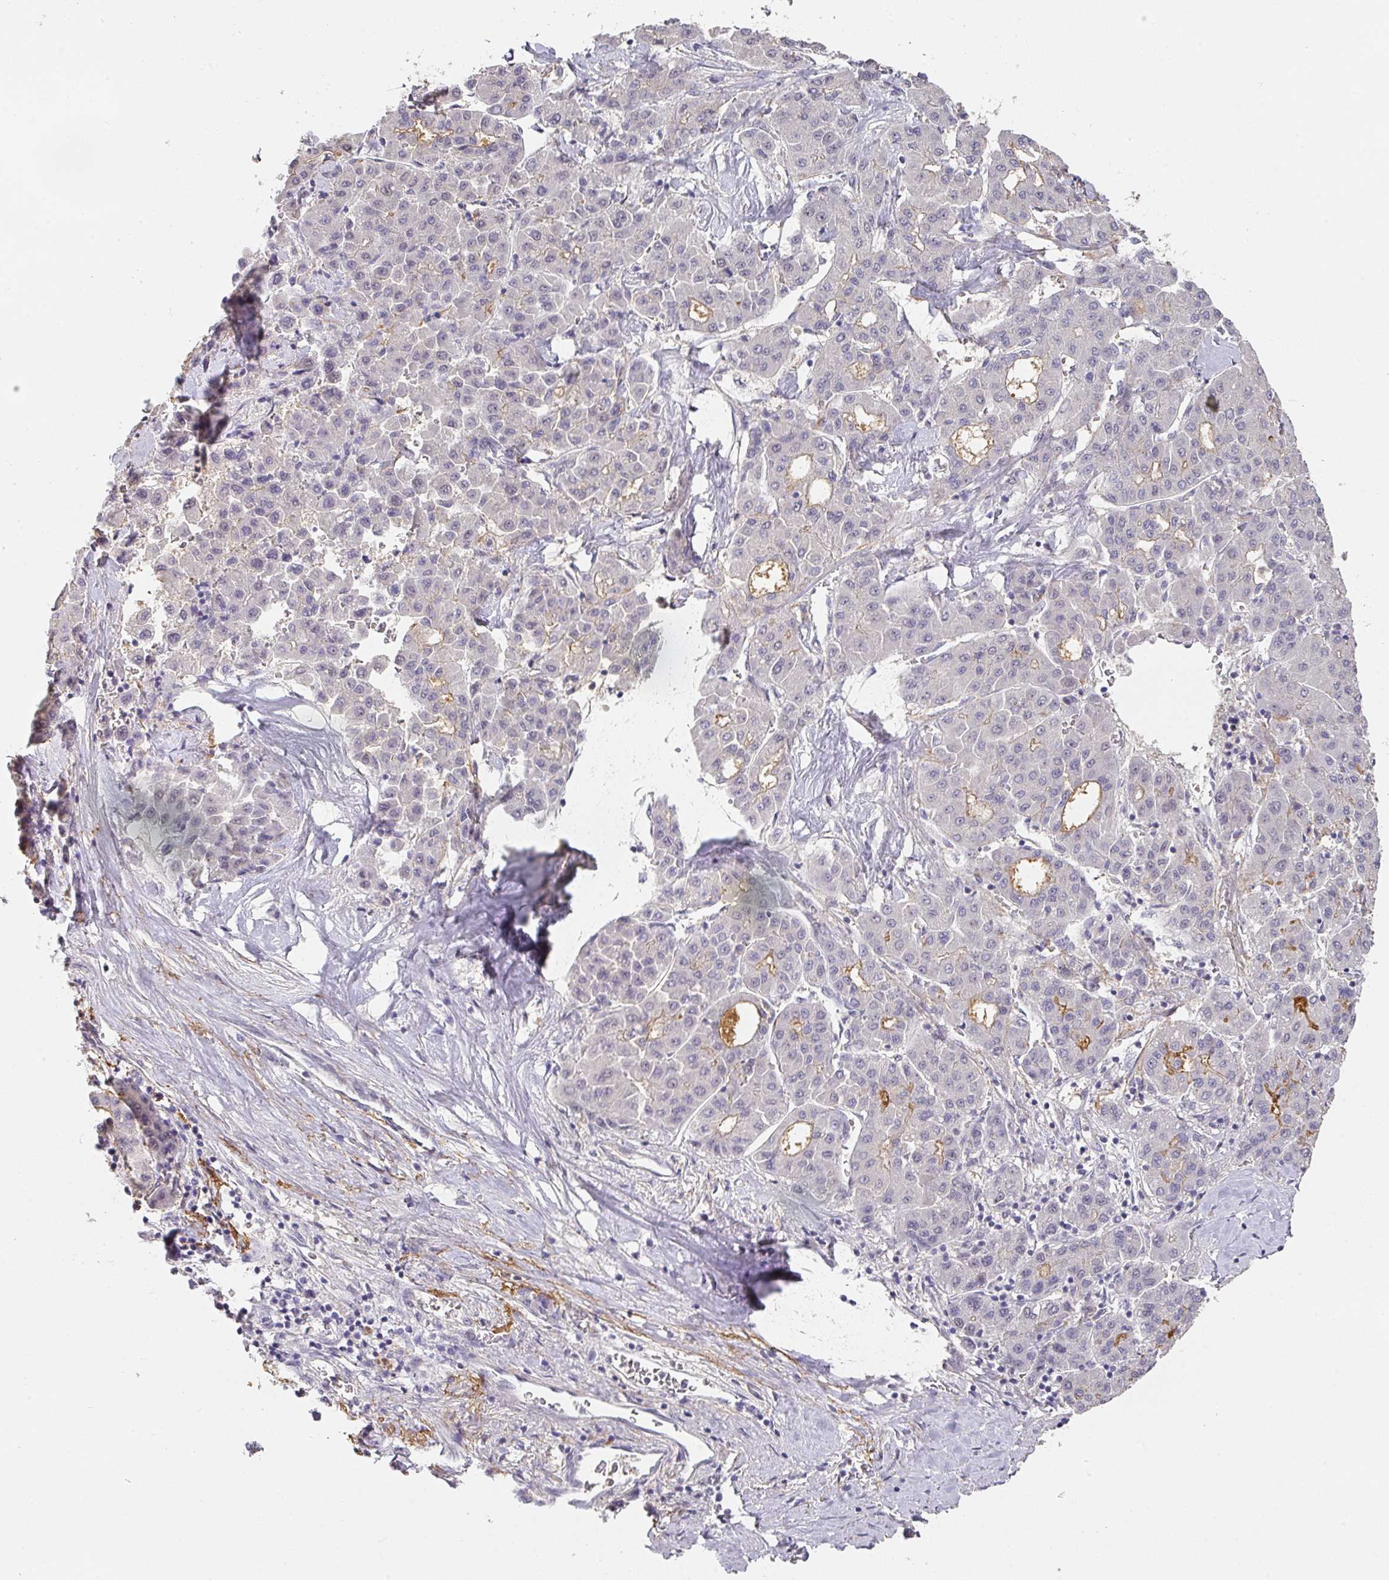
{"staining": {"intensity": "moderate", "quantity": "<25%", "location": "cytoplasmic/membranous"}, "tissue": "liver cancer", "cell_type": "Tumor cells", "image_type": "cancer", "snomed": [{"axis": "morphology", "description": "Carcinoma, Hepatocellular, NOS"}, {"axis": "topography", "description": "Liver"}], "caption": "IHC micrograph of human hepatocellular carcinoma (liver) stained for a protein (brown), which exhibits low levels of moderate cytoplasmic/membranous positivity in about <25% of tumor cells.", "gene": "FOXN4", "patient": {"sex": "male", "age": 65}}